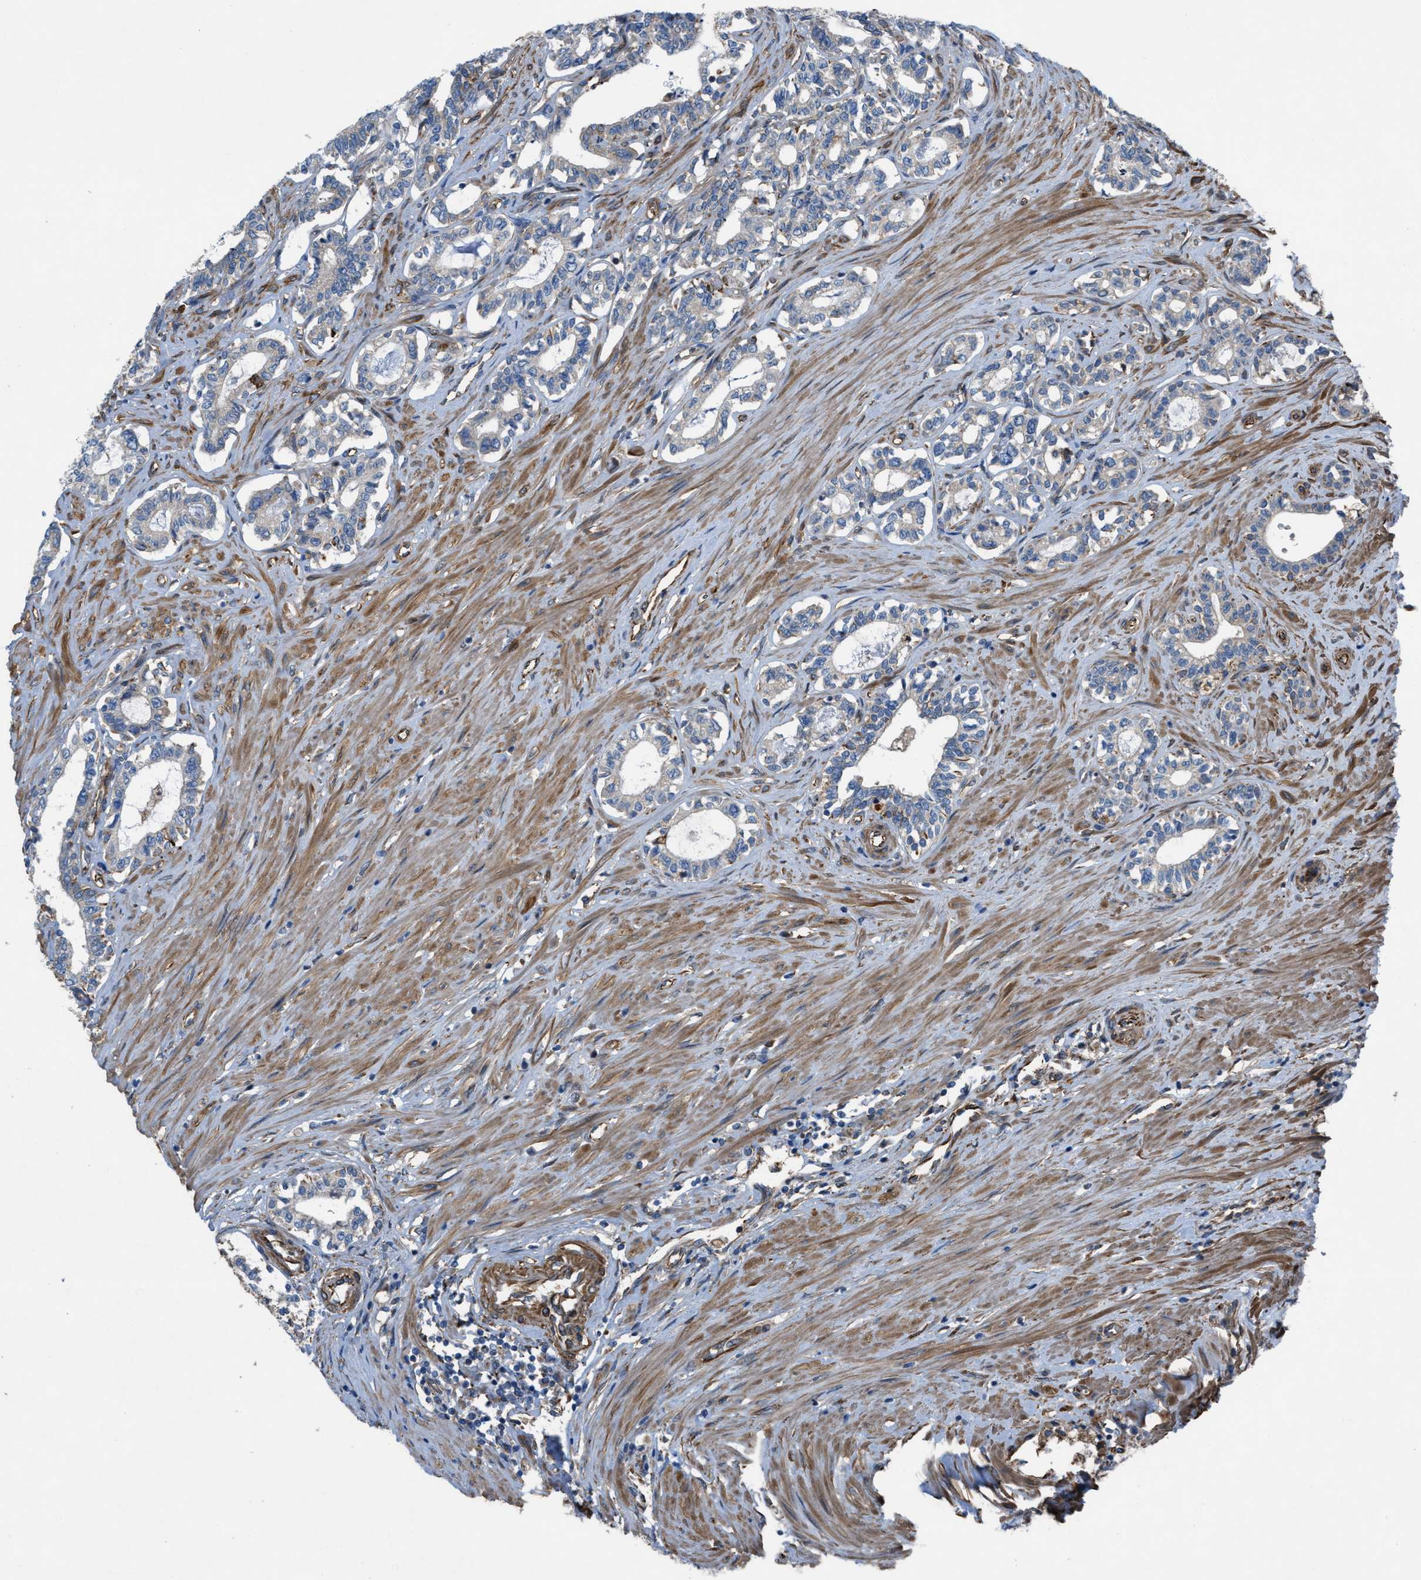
{"staining": {"intensity": "weak", "quantity": "<25%", "location": "cytoplasmic/membranous"}, "tissue": "seminal vesicle", "cell_type": "Glandular cells", "image_type": "normal", "snomed": [{"axis": "morphology", "description": "Normal tissue, NOS"}, {"axis": "morphology", "description": "Adenocarcinoma, High grade"}, {"axis": "topography", "description": "Prostate"}, {"axis": "topography", "description": "Seminal veicle"}], "caption": "Immunohistochemical staining of unremarkable seminal vesicle reveals no significant expression in glandular cells.", "gene": "SLC6A9", "patient": {"sex": "male", "age": 55}}